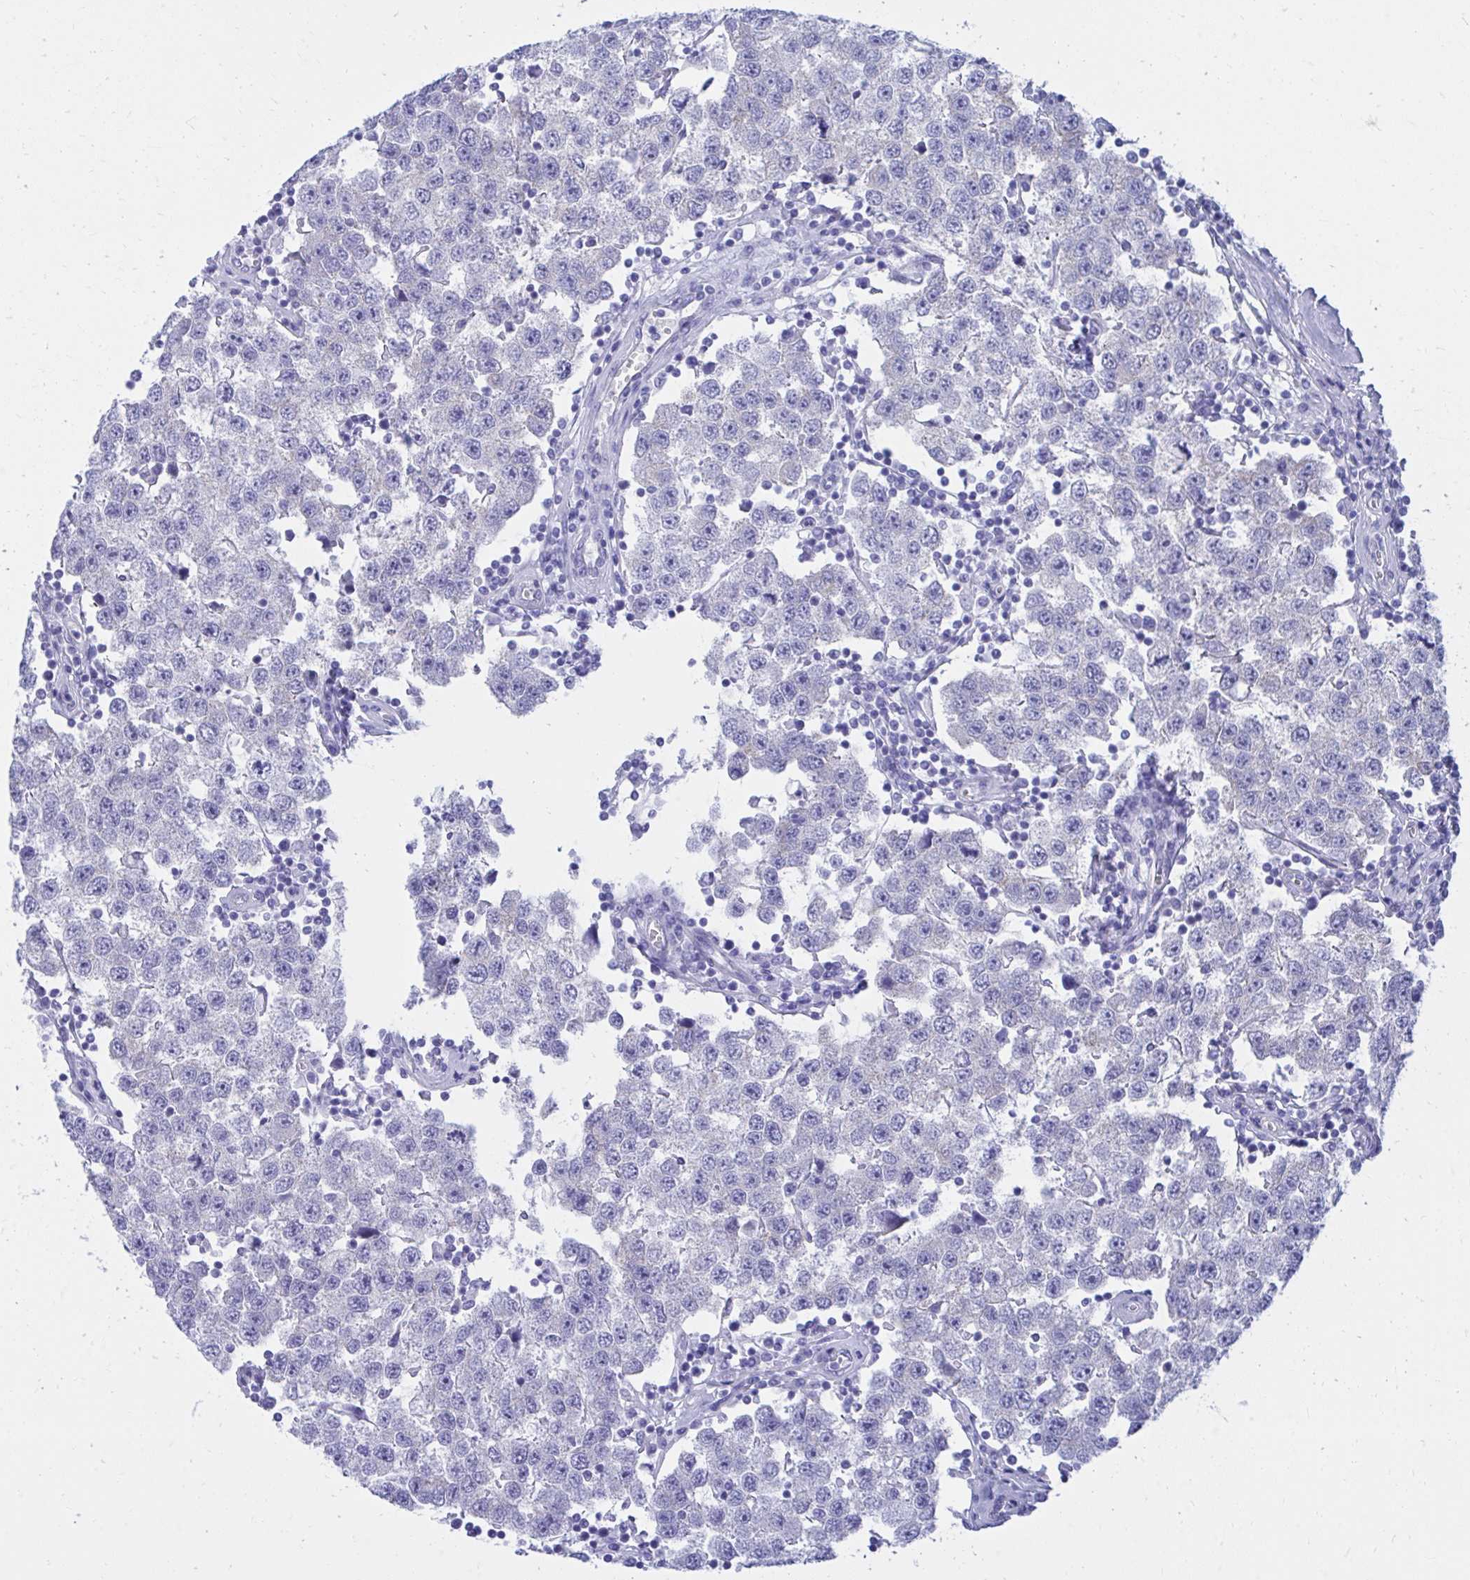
{"staining": {"intensity": "negative", "quantity": "none", "location": "none"}, "tissue": "testis cancer", "cell_type": "Tumor cells", "image_type": "cancer", "snomed": [{"axis": "morphology", "description": "Seminoma, NOS"}, {"axis": "topography", "description": "Testis"}], "caption": "Tumor cells show no significant protein positivity in testis cancer.", "gene": "SHISA8", "patient": {"sex": "male", "age": 34}}